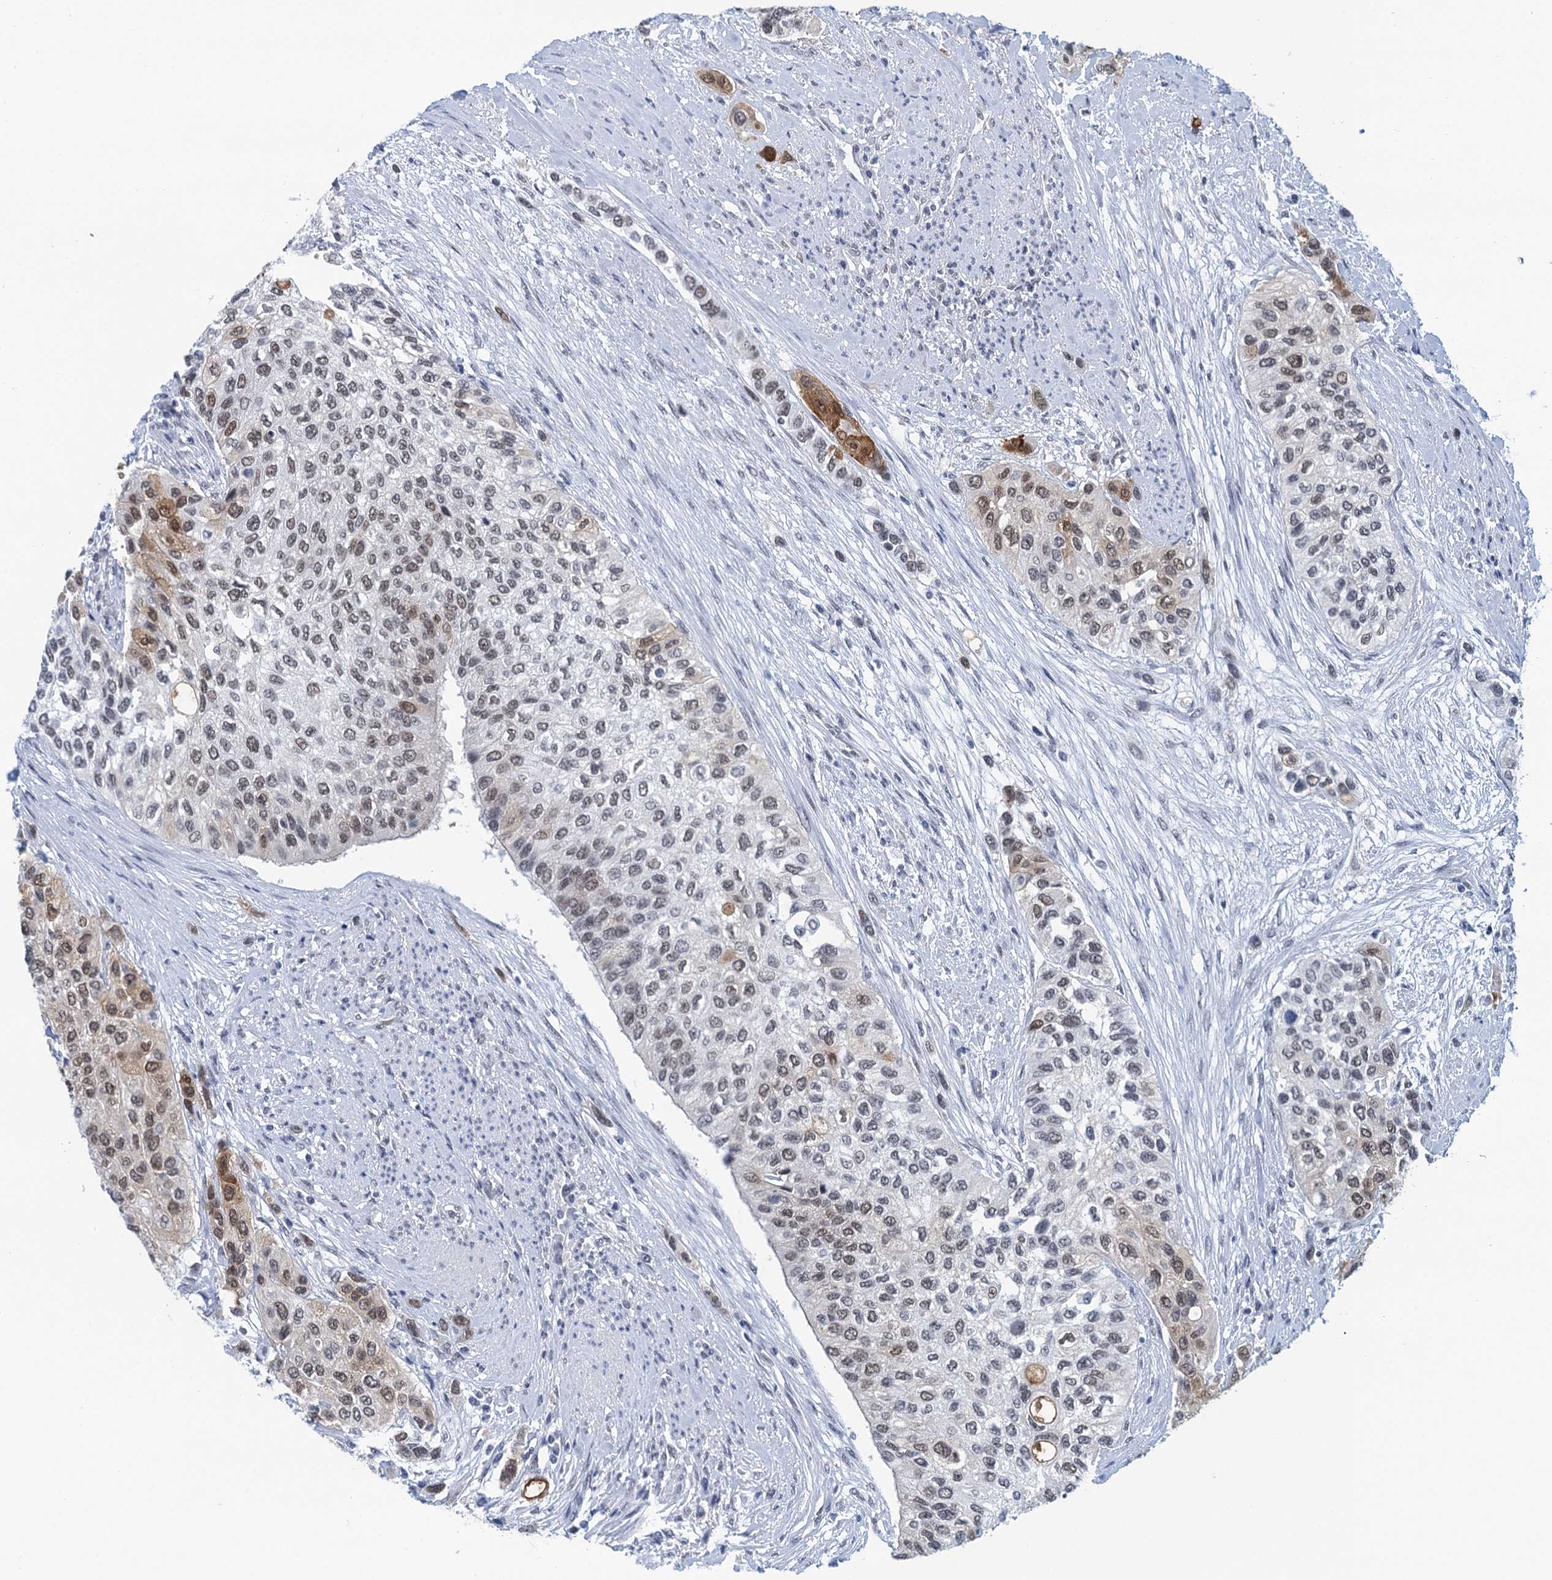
{"staining": {"intensity": "moderate", "quantity": "<25%", "location": "cytoplasmic/membranous,nuclear"}, "tissue": "urothelial cancer", "cell_type": "Tumor cells", "image_type": "cancer", "snomed": [{"axis": "morphology", "description": "Normal tissue, NOS"}, {"axis": "morphology", "description": "Urothelial carcinoma, High grade"}, {"axis": "topography", "description": "Vascular tissue"}, {"axis": "topography", "description": "Urinary bladder"}], "caption": "A photomicrograph showing moderate cytoplasmic/membranous and nuclear expression in about <25% of tumor cells in urothelial cancer, as visualized by brown immunohistochemical staining.", "gene": "EPS8L1", "patient": {"sex": "female", "age": 56}}